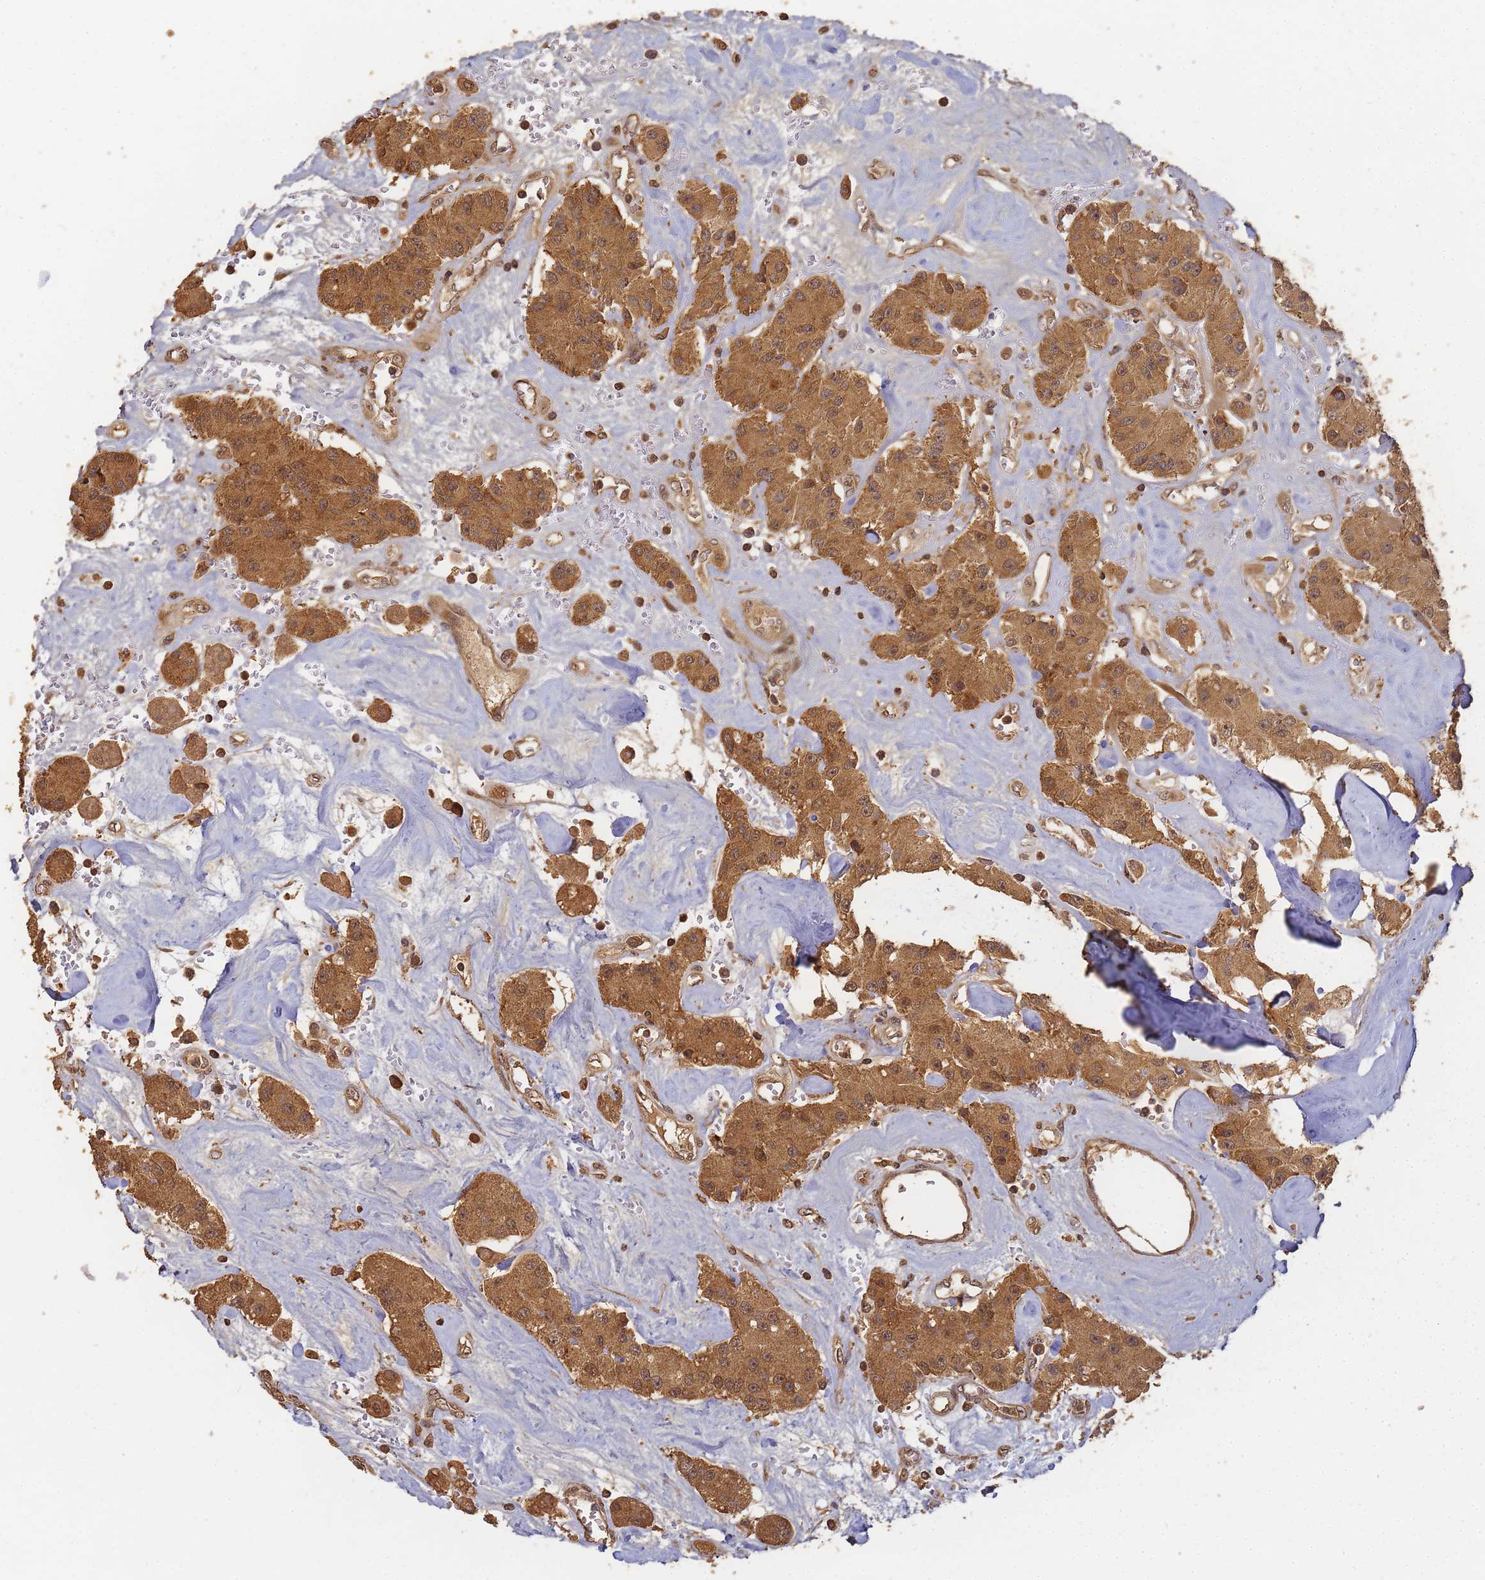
{"staining": {"intensity": "moderate", "quantity": ">75%", "location": "cytoplasmic/membranous,nuclear"}, "tissue": "carcinoid", "cell_type": "Tumor cells", "image_type": "cancer", "snomed": [{"axis": "morphology", "description": "Carcinoid, malignant, NOS"}, {"axis": "topography", "description": "Pancreas"}], "caption": "Tumor cells display medium levels of moderate cytoplasmic/membranous and nuclear expression in approximately >75% of cells in human carcinoid. The staining was performed using DAB to visualize the protein expression in brown, while the nuclei were stained in blue with hematoxylin (Magnification: 20x).", "gene": "ALKBH1", "patient": {"sex": "male", "age": 41}}